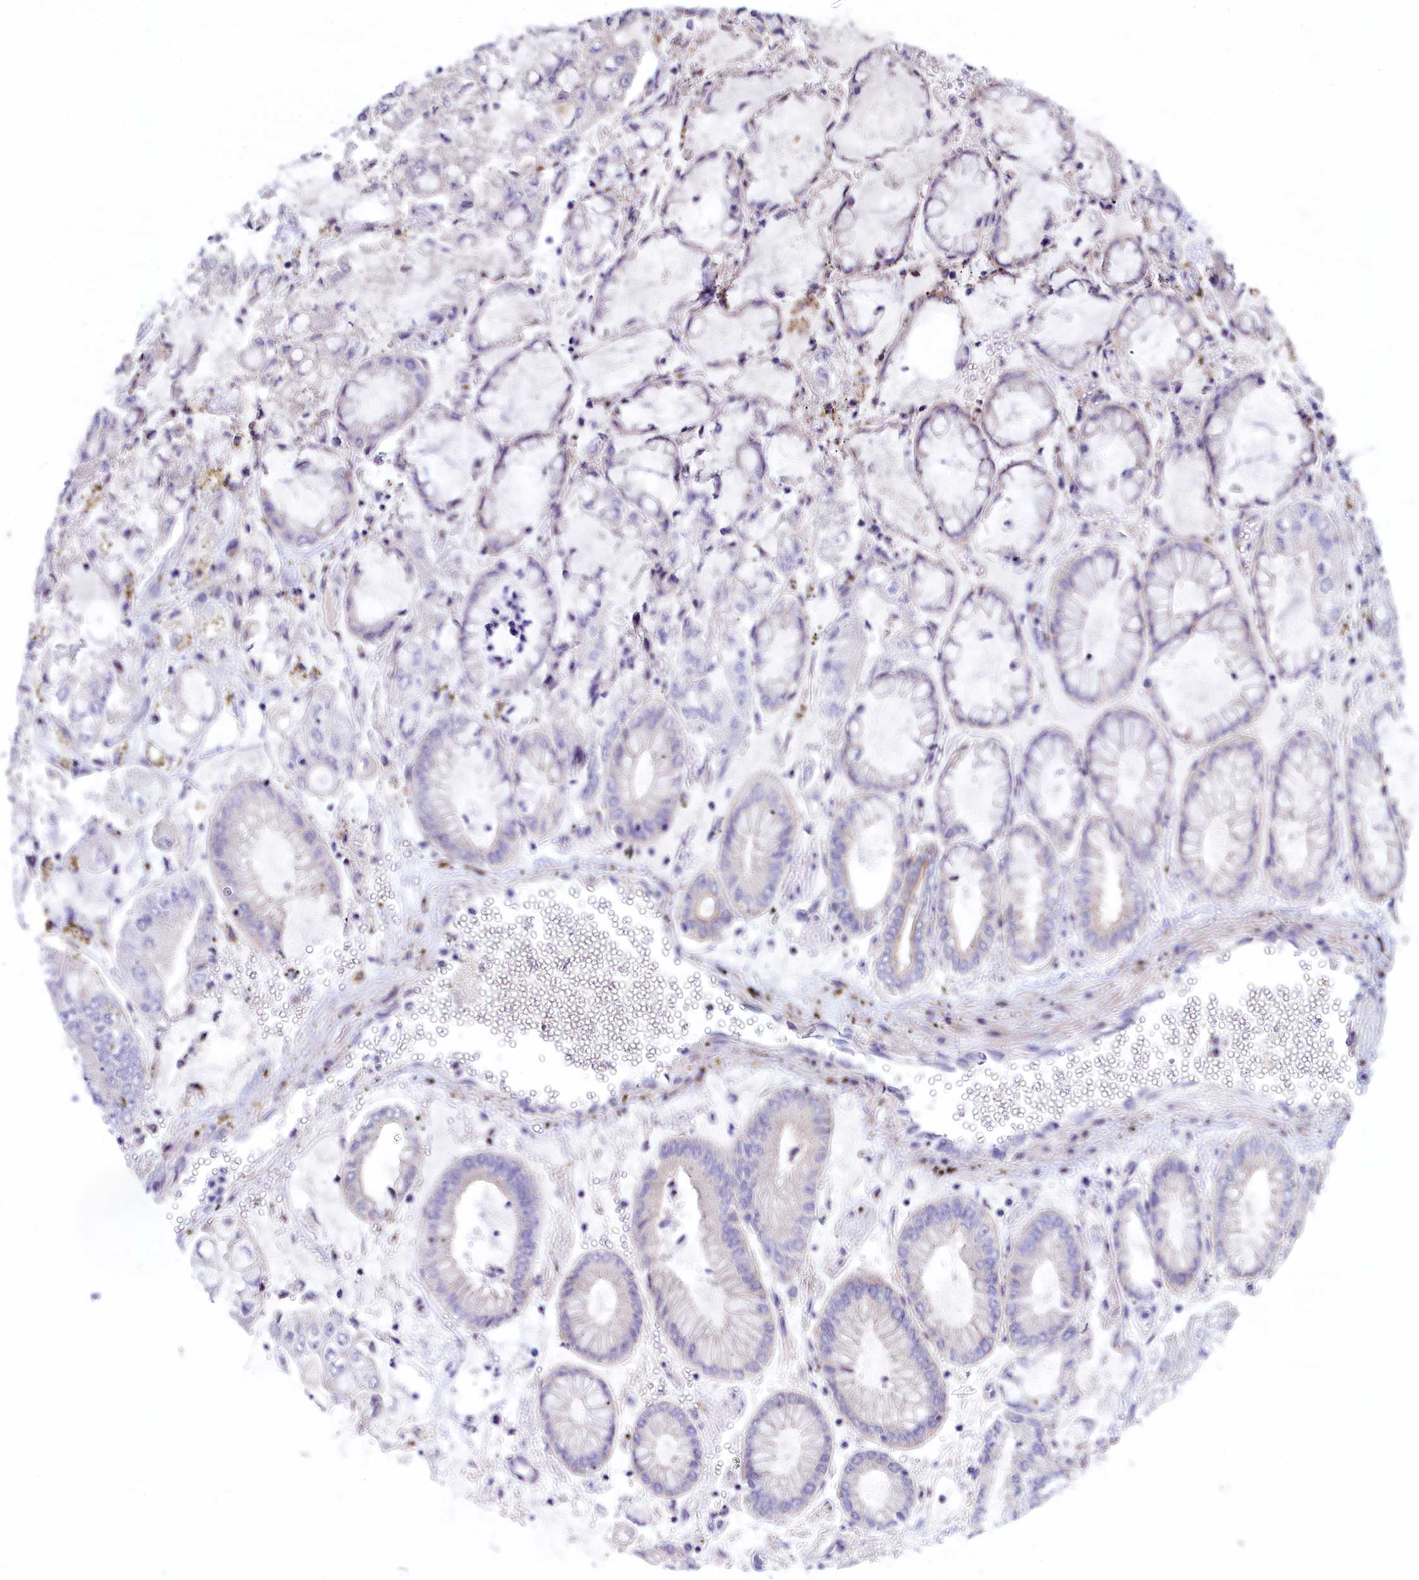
{"staining": {"intensity": "negative", "quantity": "none", "location": "none"}, "tissue": "stomach cancer", "cell_type": "Tumor cells", "image_type": "cancer", "snomed": [{"axis": "morphology", "description": "Adenocarcinoma, NOS"}, {"axis": "topography", "description": "Stomach"}], "caption": "The immunohistochemistry (IHC) micrograph has no significant positivity in tumor cells of stomach cancer tissue.", "gene": "KRBOX5", "patient": {"sex": "male", "age": 76}}